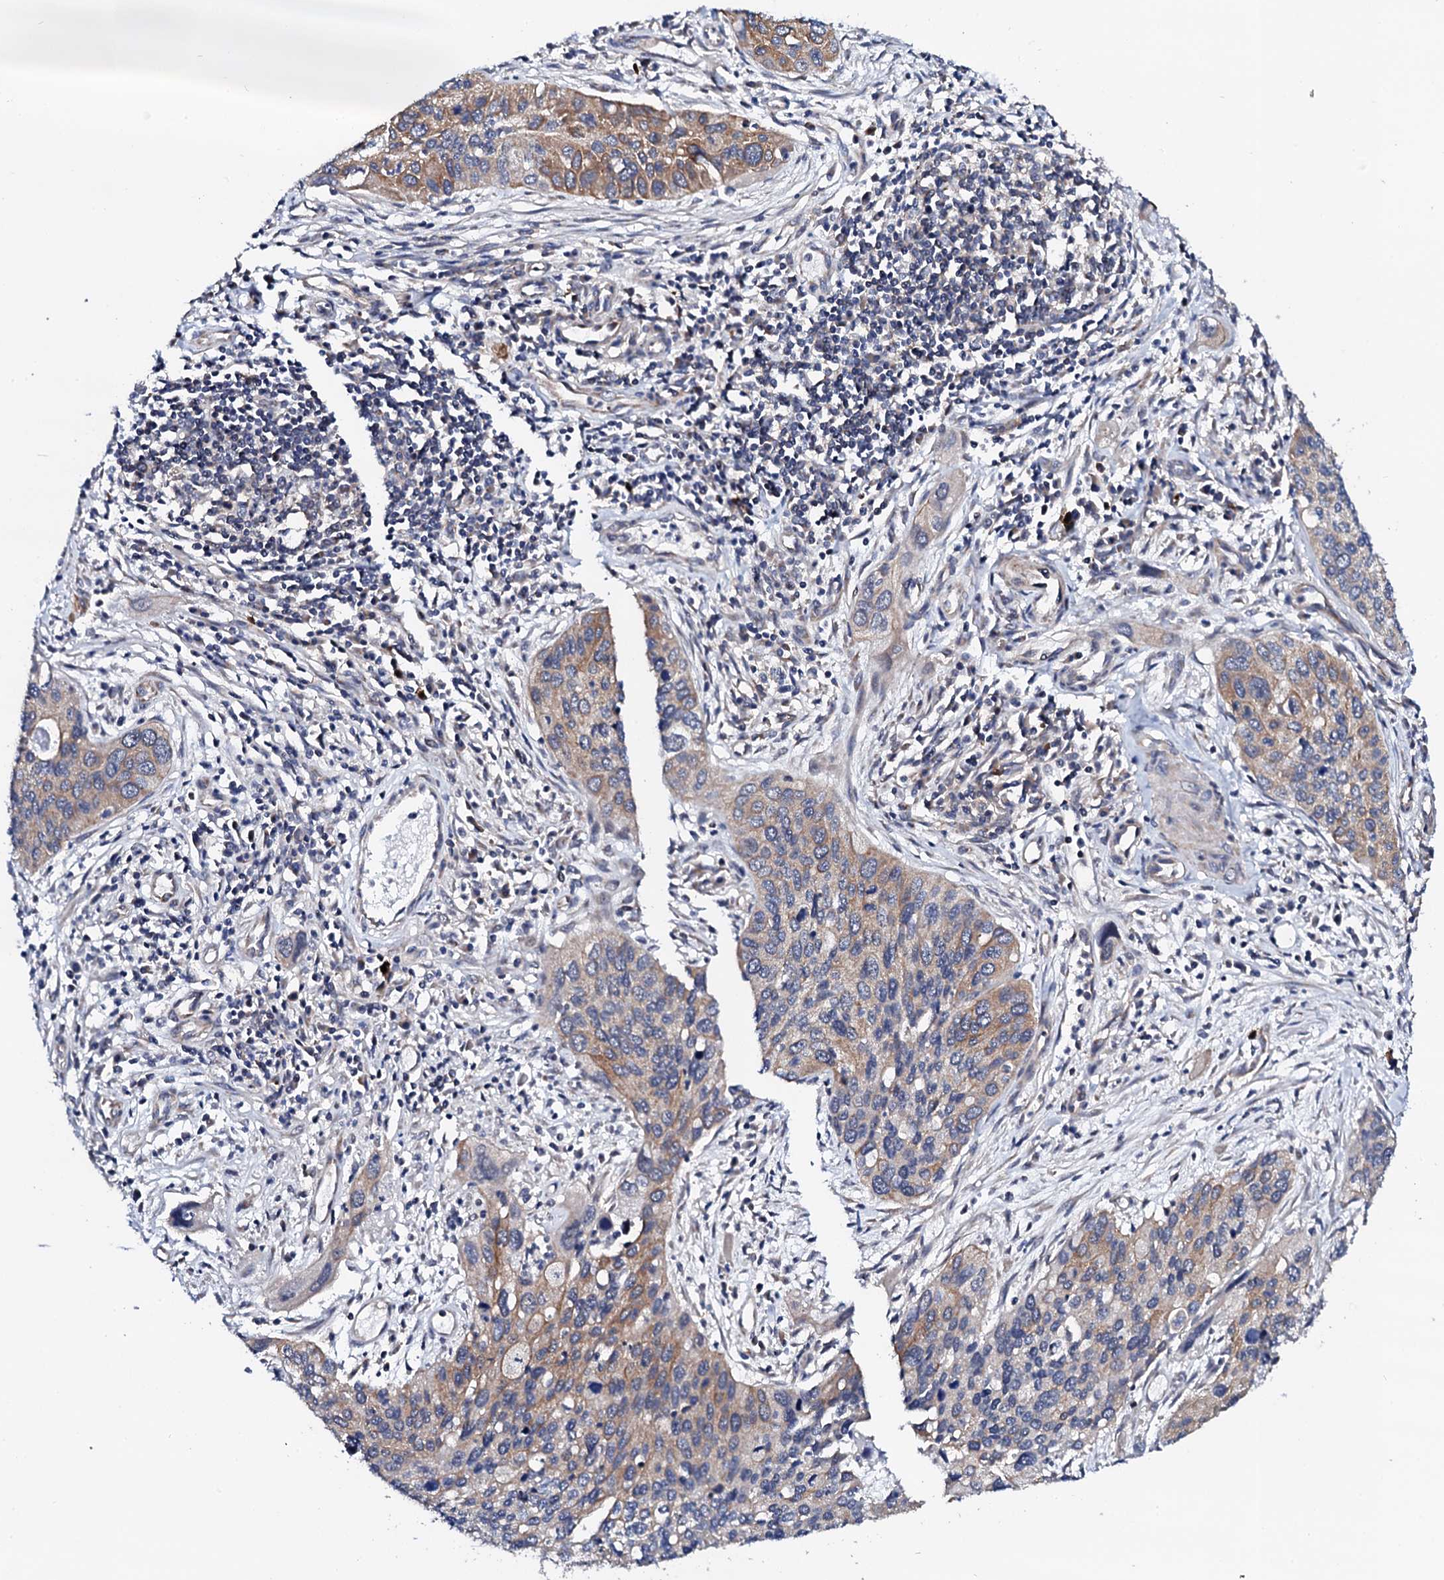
{"staining": {"intensity": "moderate", "quantity": ">75%", "location": "cytoplasmic/membranous"}, "tissue": "cervical cancer", "cell_type": "Tumor cells", "image_type": "cancer", "snomed": [{"axis": "morphology", "description": "Squamous cell carcinoma, NOS"}, {"axis": "topography", "description": "Cervix"}], "caption": "Human squamous cell carcinoma (cervical) stained for a protein (brown) demonstrates moderate cytoplasmic/membranous positive positivity in about >75% of tumor cells.", "gene": "COG4", "patient": {"sex": "female", "age": 55}}